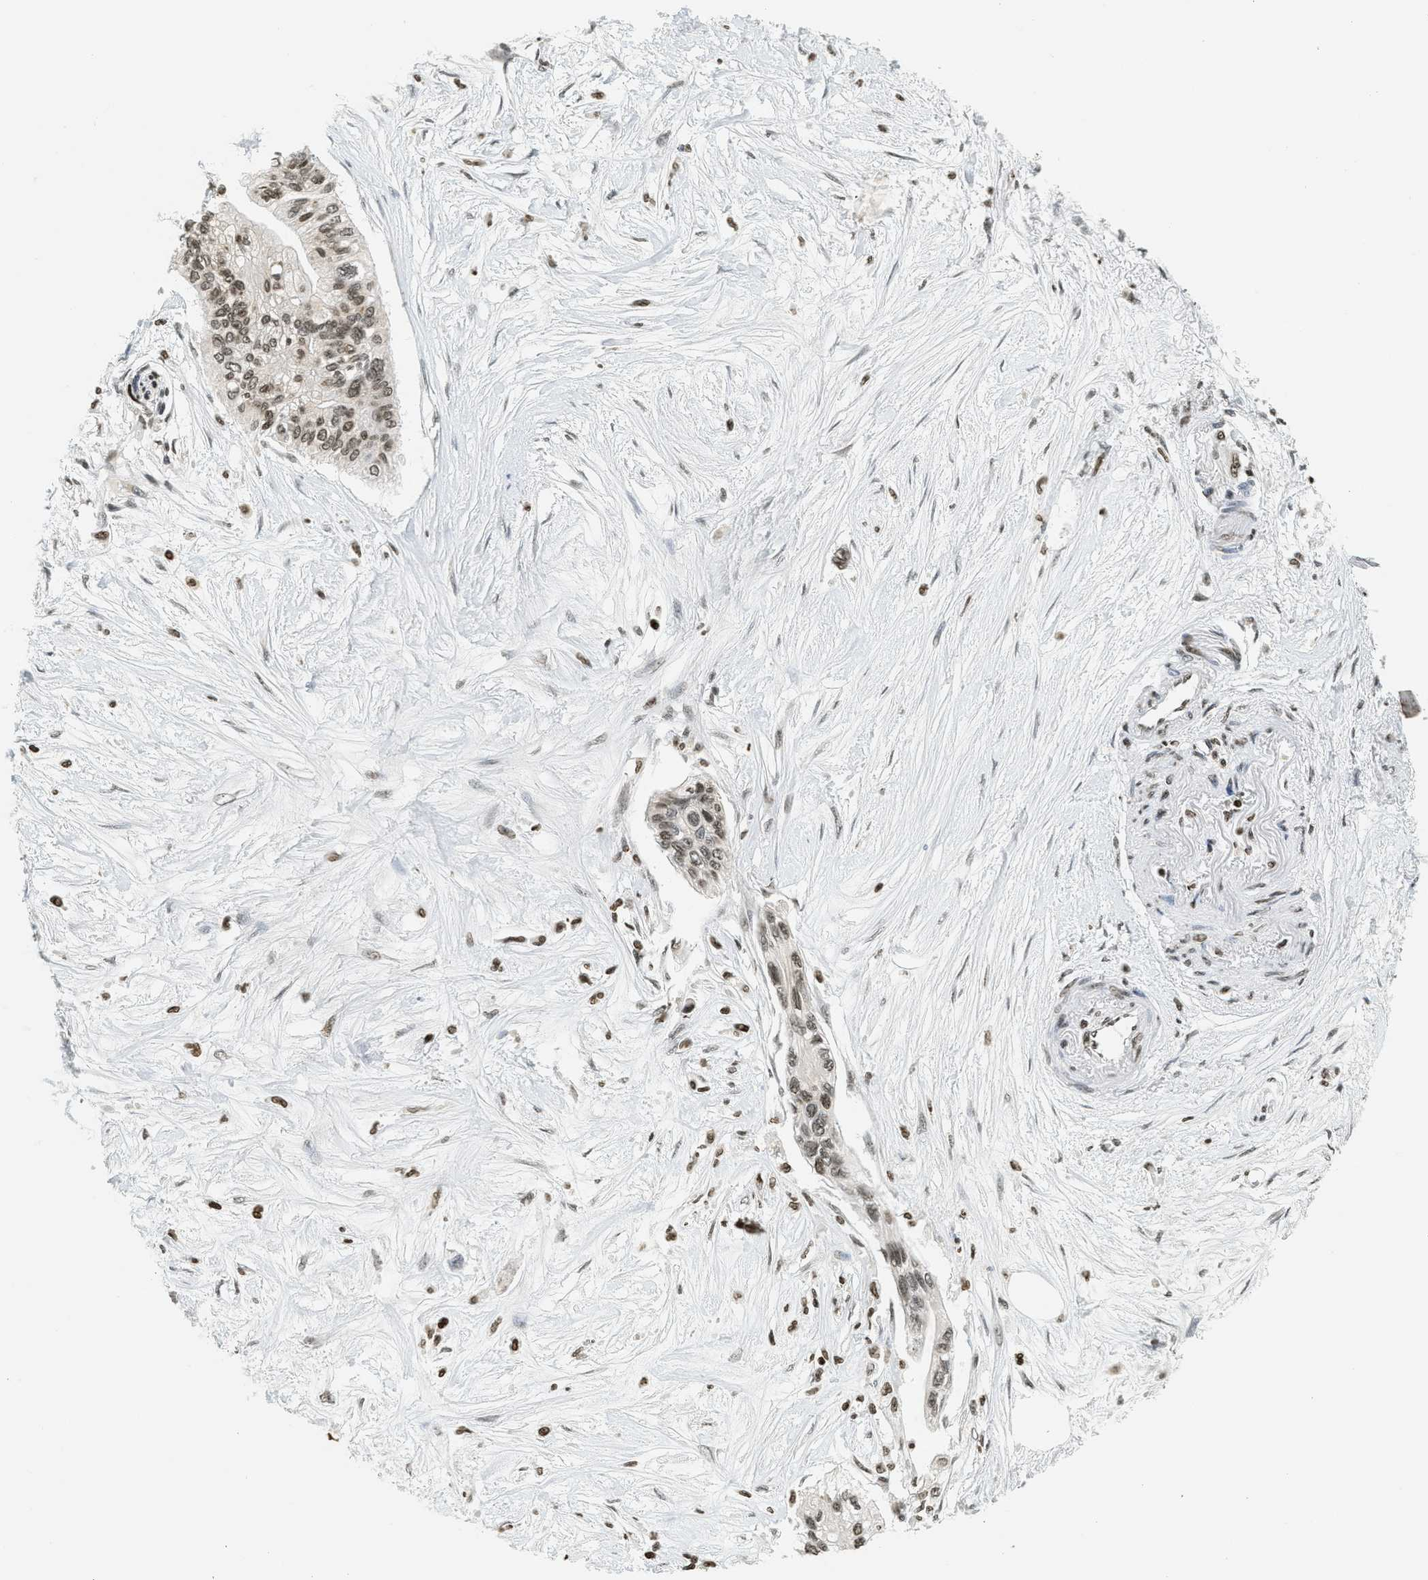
{"staining": {"intensity": "moderate", "quantity": ">75%", "location": "nuclear"}, "tissue": "pancreatic cancer", "cell_type": "Tumor cells", "image_type": "cancer", "snomed": [{"axis": "morphology", "description": "Adenocarcinoma, NOS"}, {"axis": "topography", "description": "Pancreas"}], "caption": "There is medium levels of moderate nuclear staining in tumor cells of adenocarcinoma (pancreatic), as demonstrated by immunohistochemical staining (brown color).", "gene": "LDB2", "patient": {"sex": "female", "age": 77}}